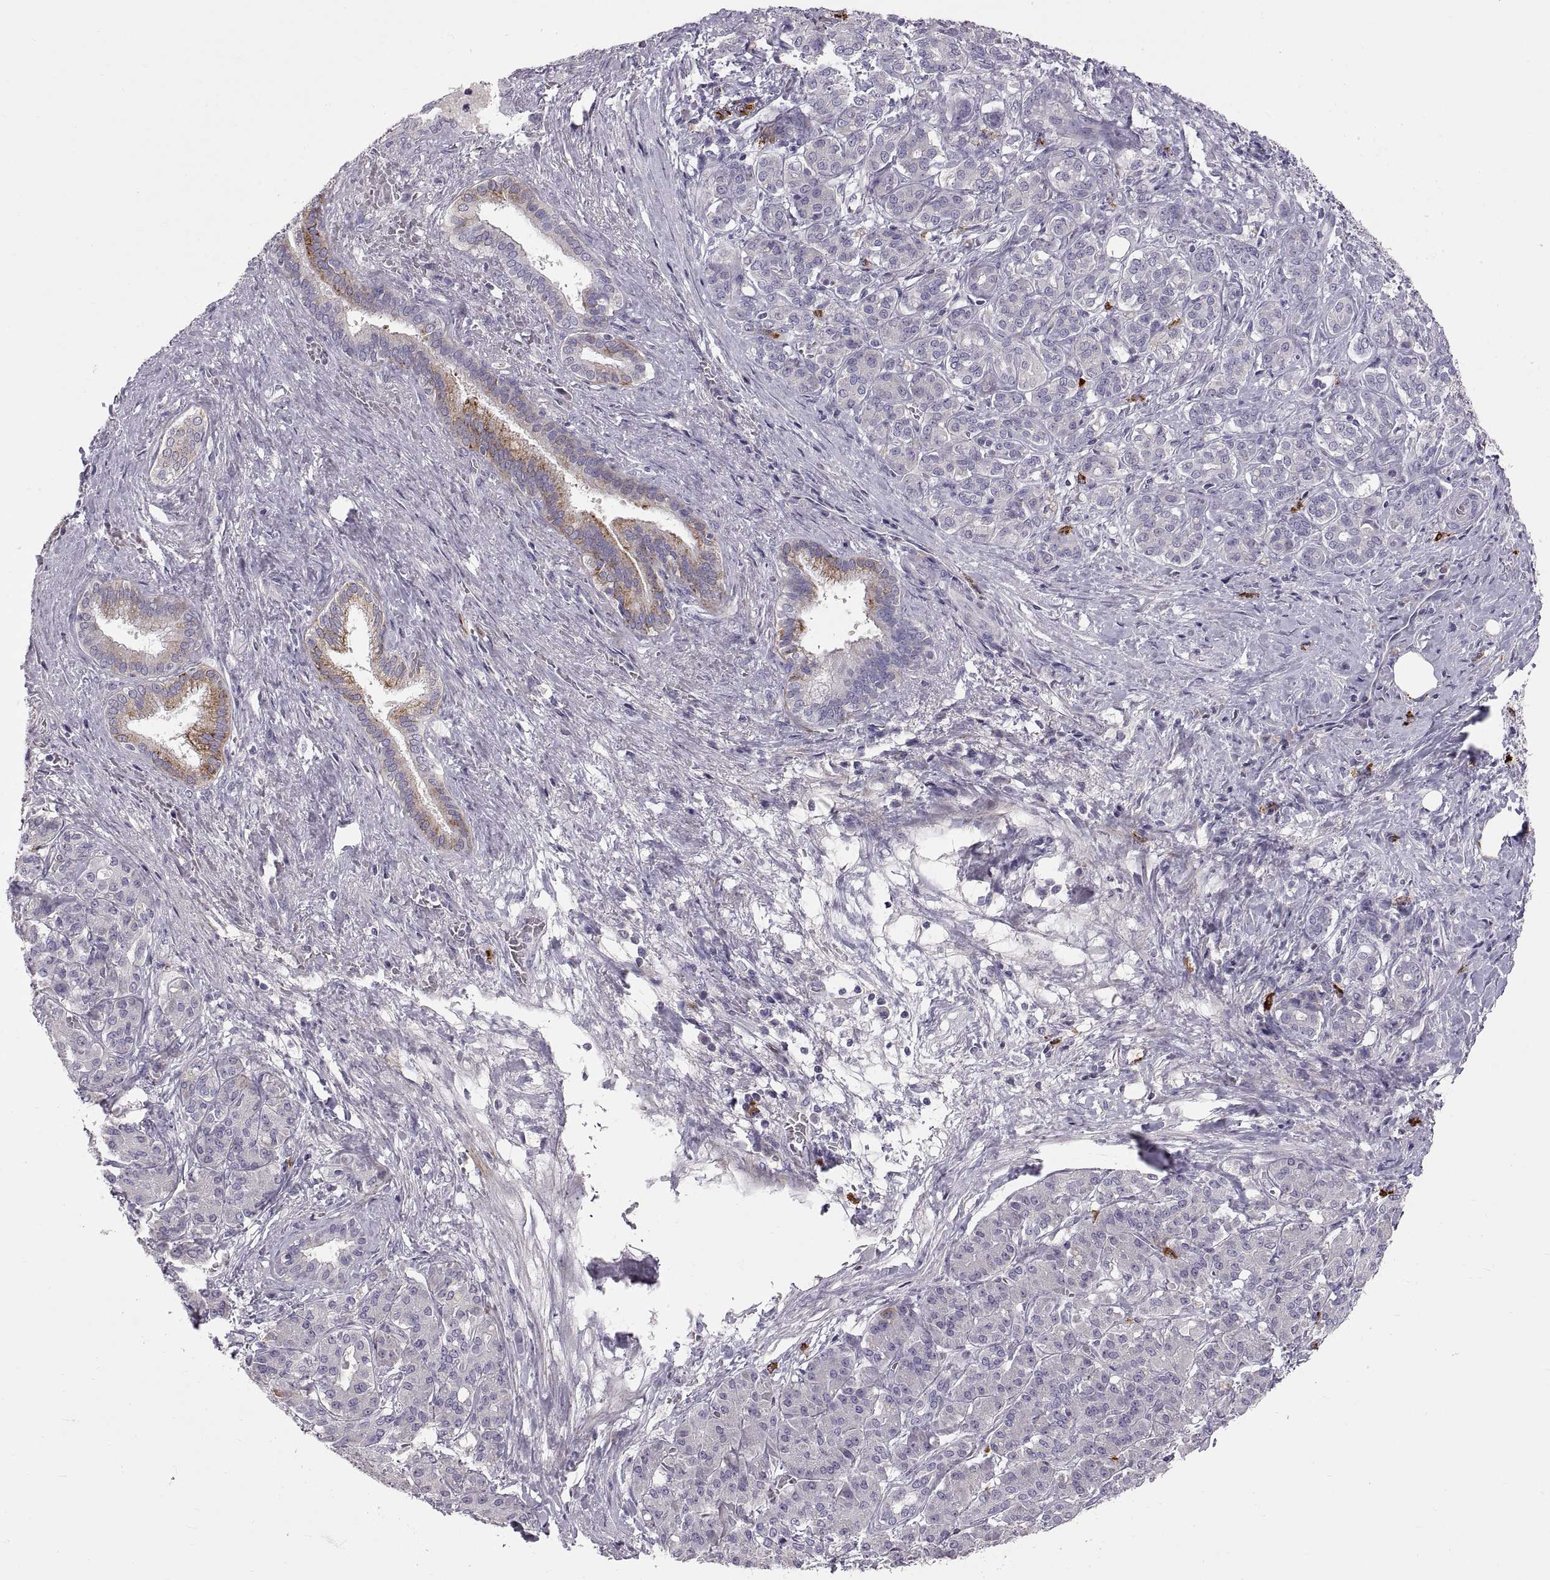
{"staining": {"intensity": "strong", "quantity": "<25%", "location": "cytoplasmic/membranous"}, "tissue": "pancreatic cancer", "cell_type": "Tumor cells", "image_type": "cancer", "snomed": [{"axis": "morphology", "description": "Normal tissue, NOS"}, {"axis": "morphology", "description": "Inflammation, NOS"}, {"axis": "morphology", "description": "Adenocarcinoma, NOS"}, {"axis": "topography", "description": "Pancreas"}], "caption": "IHC histopathology image of human pancreatic cancer stained for a protein (brown), which demonstrates medium levels of strong cytoplasmic/membranous positivity in approximately <25% of tumor cells.", "gene": "WFDC8", "patient": {"sex": "male", "age": 57}}